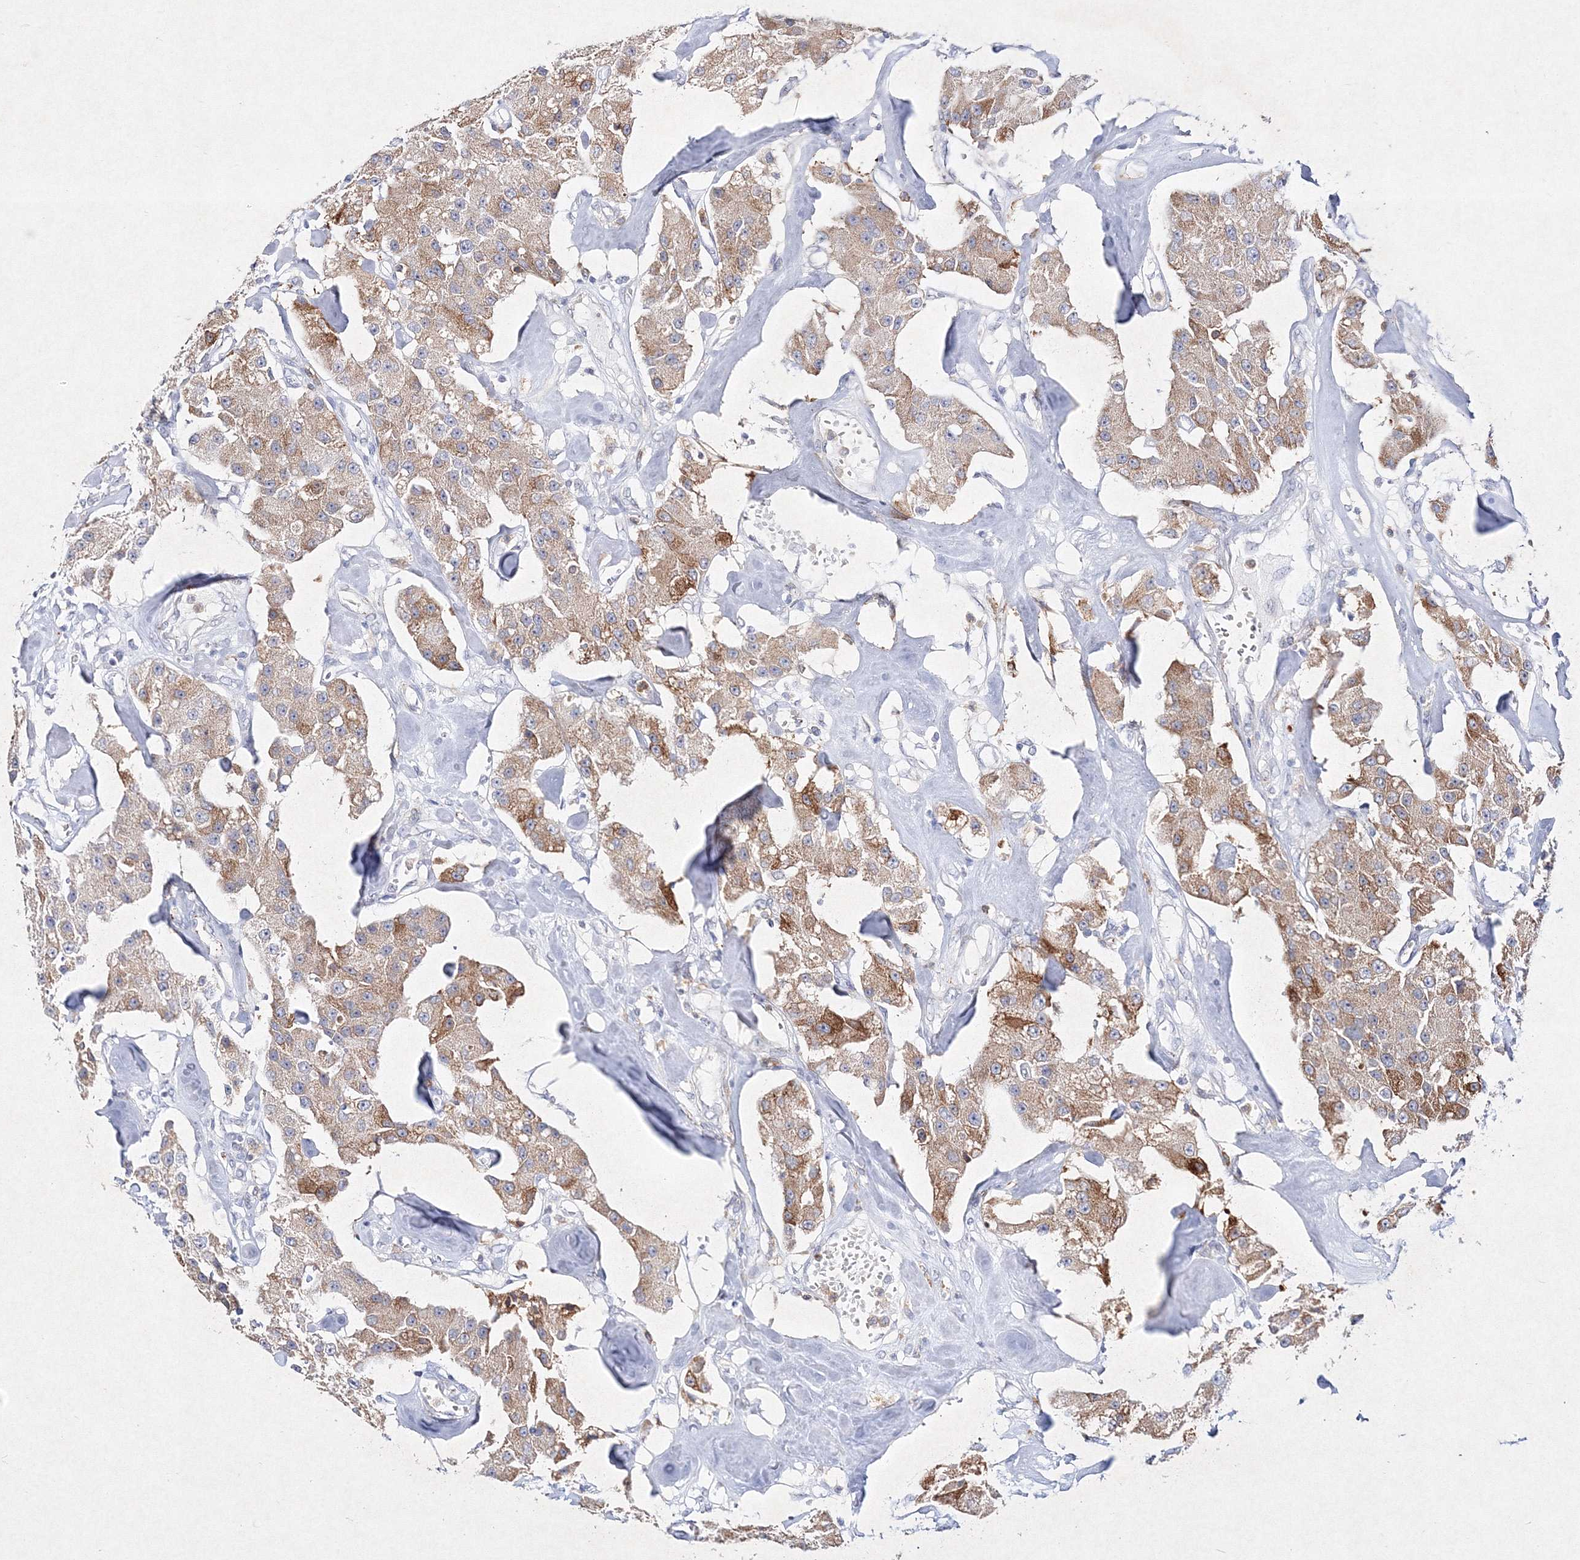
{"staining": {"intensity": "moderate", "quantity": ">75%", "location": "cytoplasmic/membranous"}, "tissue": "carcinoid", "cell_type": "Tumor cells", "image_type": "cancer", "snomed": [{"axis": "morphology", "description": "Carcinoid, malignant, NOS"}, {"axis": "topography", "description": "Pancreas"}], "caption": "Carcinoid tissue exhibits moderate cytoplasmic/membranous staining in about >75% of tumor cells, visualized by immunohistochemistry. The staining is performed using DAB (3,3'-diaminobenzidine) brown chromogen to label protein expression. The nuclei are counter-stained blue using hematoxylin.", "gene": "HCST", "patient": {"sex": "male", "age": 41}}